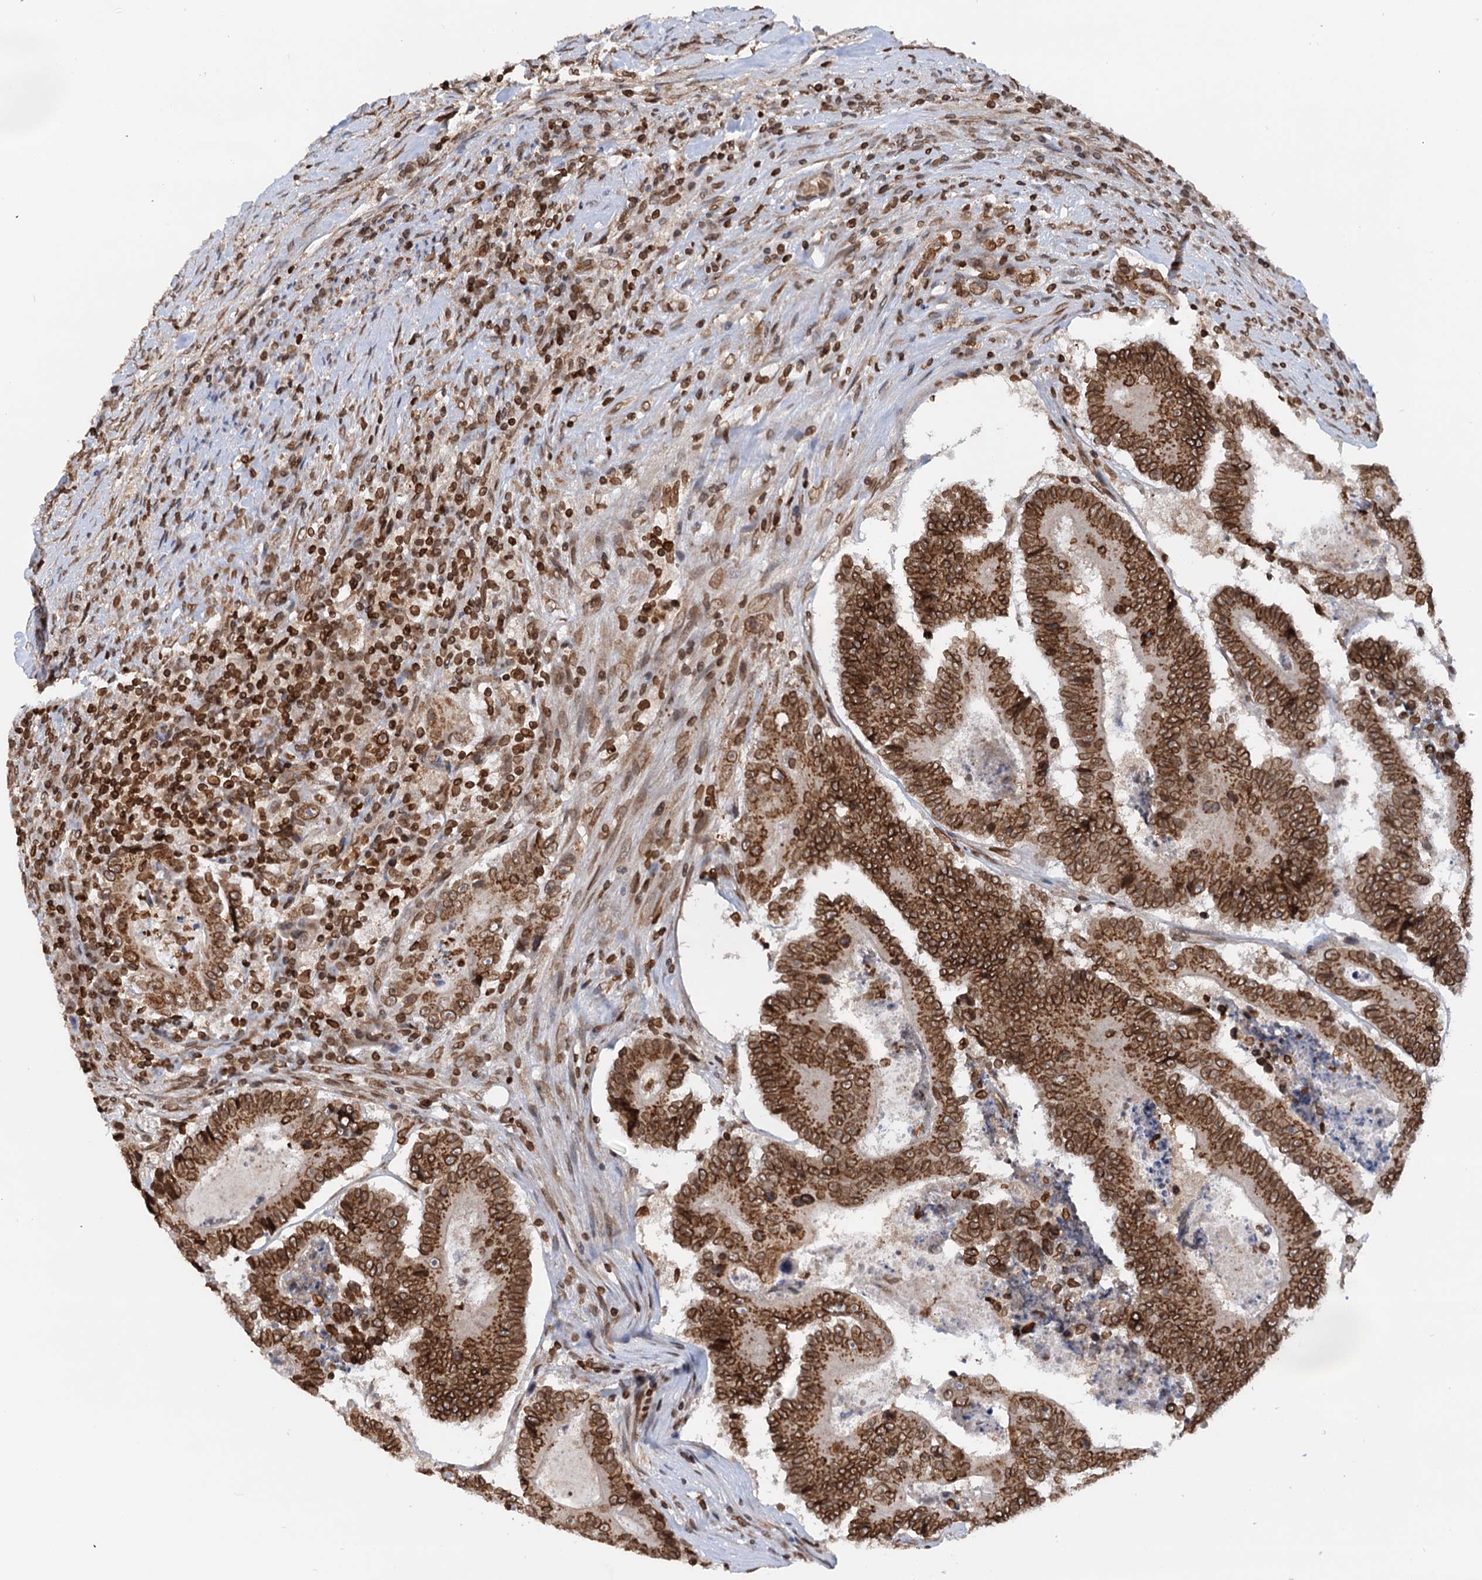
{"staining": {"intensity": "strong", "quantity": ">75%", "location": "nuclear"}, "tissue": "colorectal cancer", "cell_type": "Tumor cells", "image_type": "cancer", "snomed": [{"axis": "morphology", "description": "Adenocarcinoma, NOS"}, {"axis": "topography", "description": "Colon"}], "caption": "Colorectal cancer (adenocarcinoma) stained with a protein marker demonstrates strong staining in tumor cells.", "gene": "ZC3H13", "patient": {"sex": "male", "age": 83}}